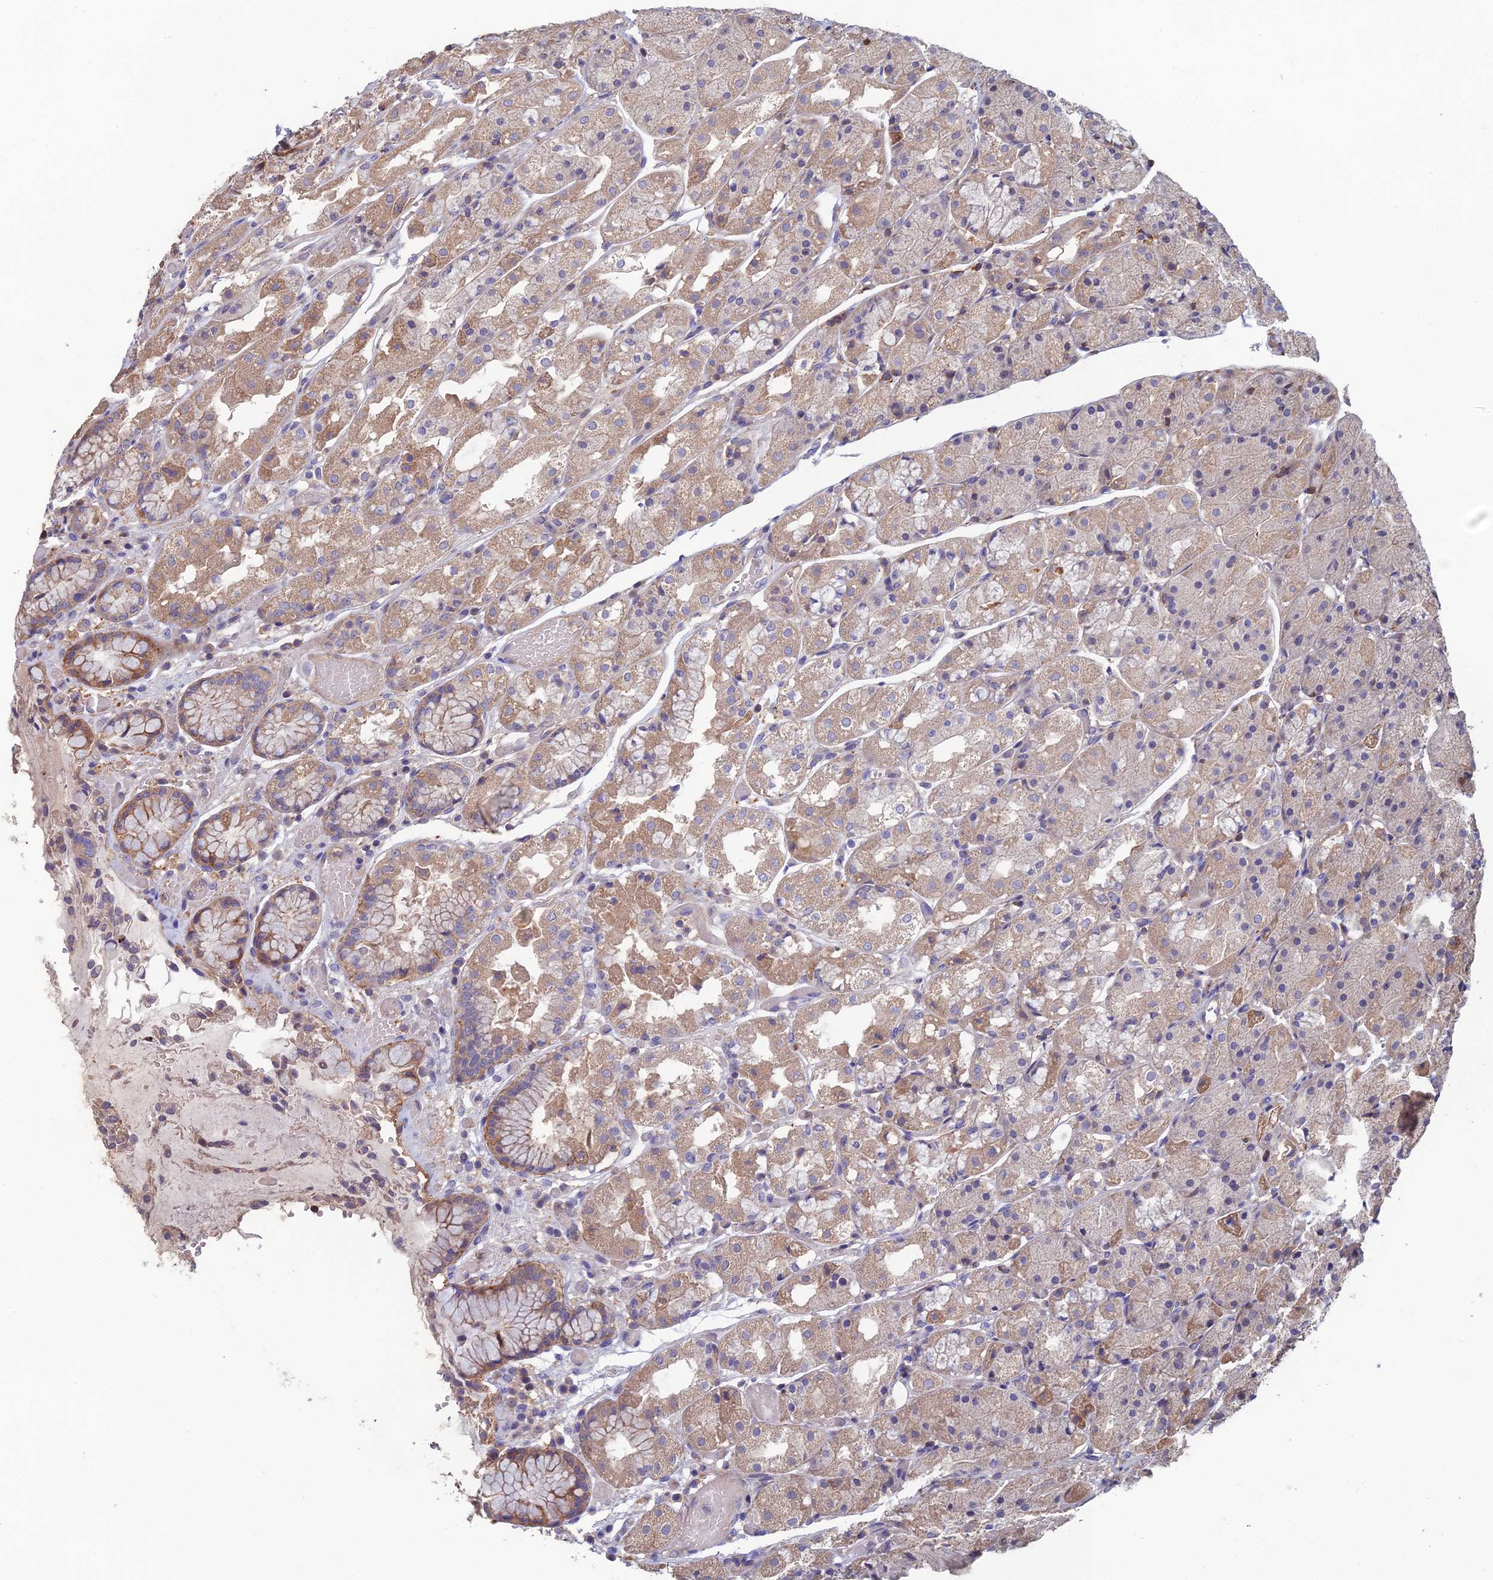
{"staining": {"intensity": "moderate", "quantity": ">75%", "location": "cytoplasmic/membranous"}, "tissue": "stomach", "cell_type": "Glandular cells", "image_type": "normal", "snomed": [{"axis": "morphology", "description": "Normal tissue, NOS"}, {"axis": "topography", "description": "Stomach, upper"}], "caption": "Immunohistochemistry photomicrograph of normal stomach: human stomach stained using immunohistochemistry exhibits medium levels of moderate protein expression localized specifically in the cytoplasmic/membranous of glandular cells, appearing as a cytoplasmic/membranous brown color.", "gene": "C15orf62", "patient": {"sex": "male", "age": 72}}